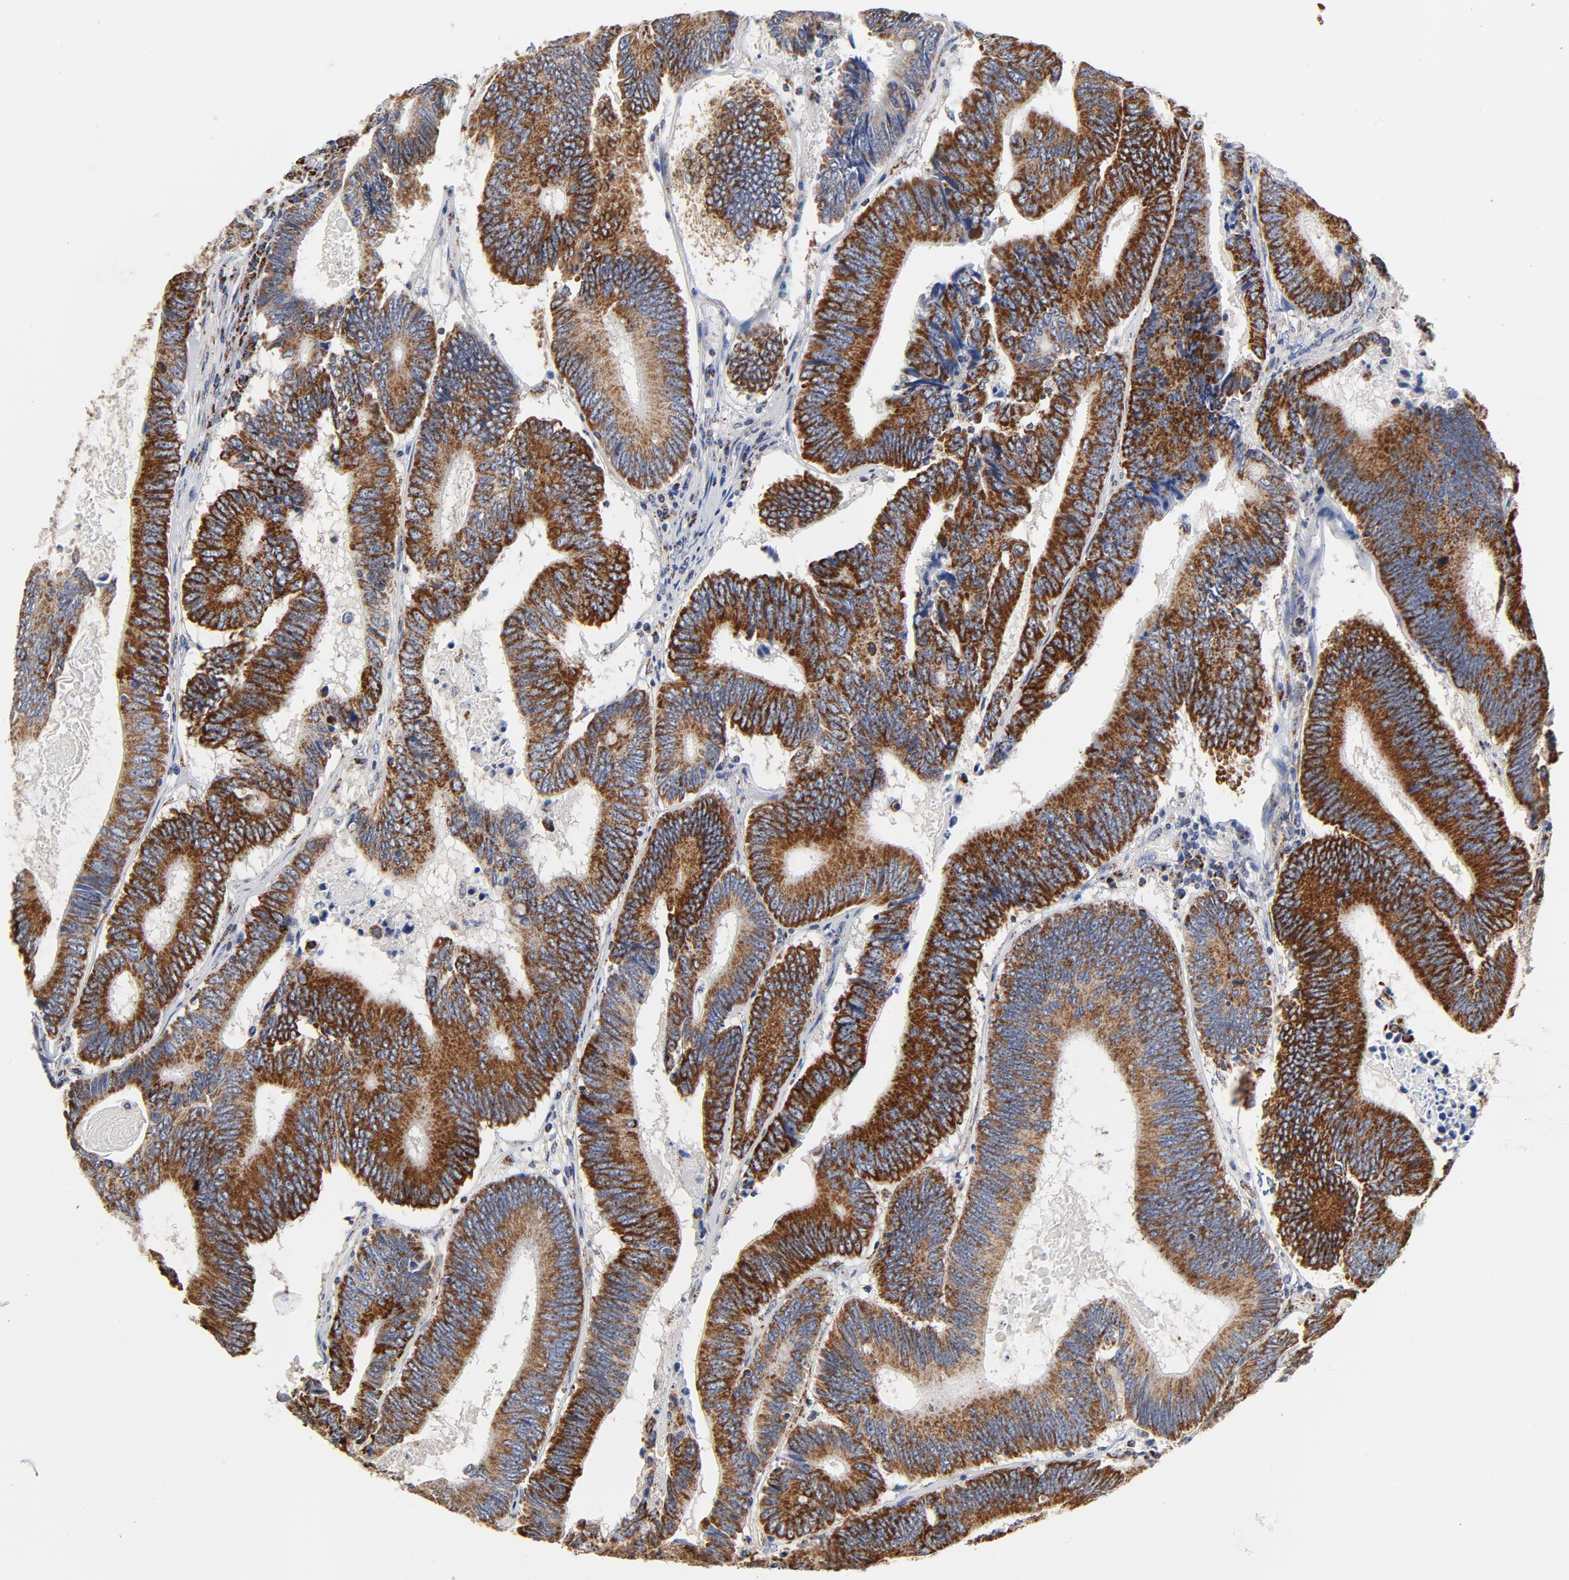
{"staining": {"intensity": "strong", "quantity": "<25%", "location": "cytoplasmic/membranous"}, "tissue": "colorectal cancer", "cell_type": "Tumor cells", "image_type": "cancer", "snomed": [{"axis": "morphology", "description": "Adenocarcinoma, NOS"}, {"axis": "topography", "description": "Colon"}], "caption": "This is a micrograph of immunohistochemistry (IHC) staining of colorectal cancer, which shows strong positivity in the cytoplasmic/membranous of tumor cells.", "gene": "NDUFV2", "patient": {"sex": "female", "age": 78}}